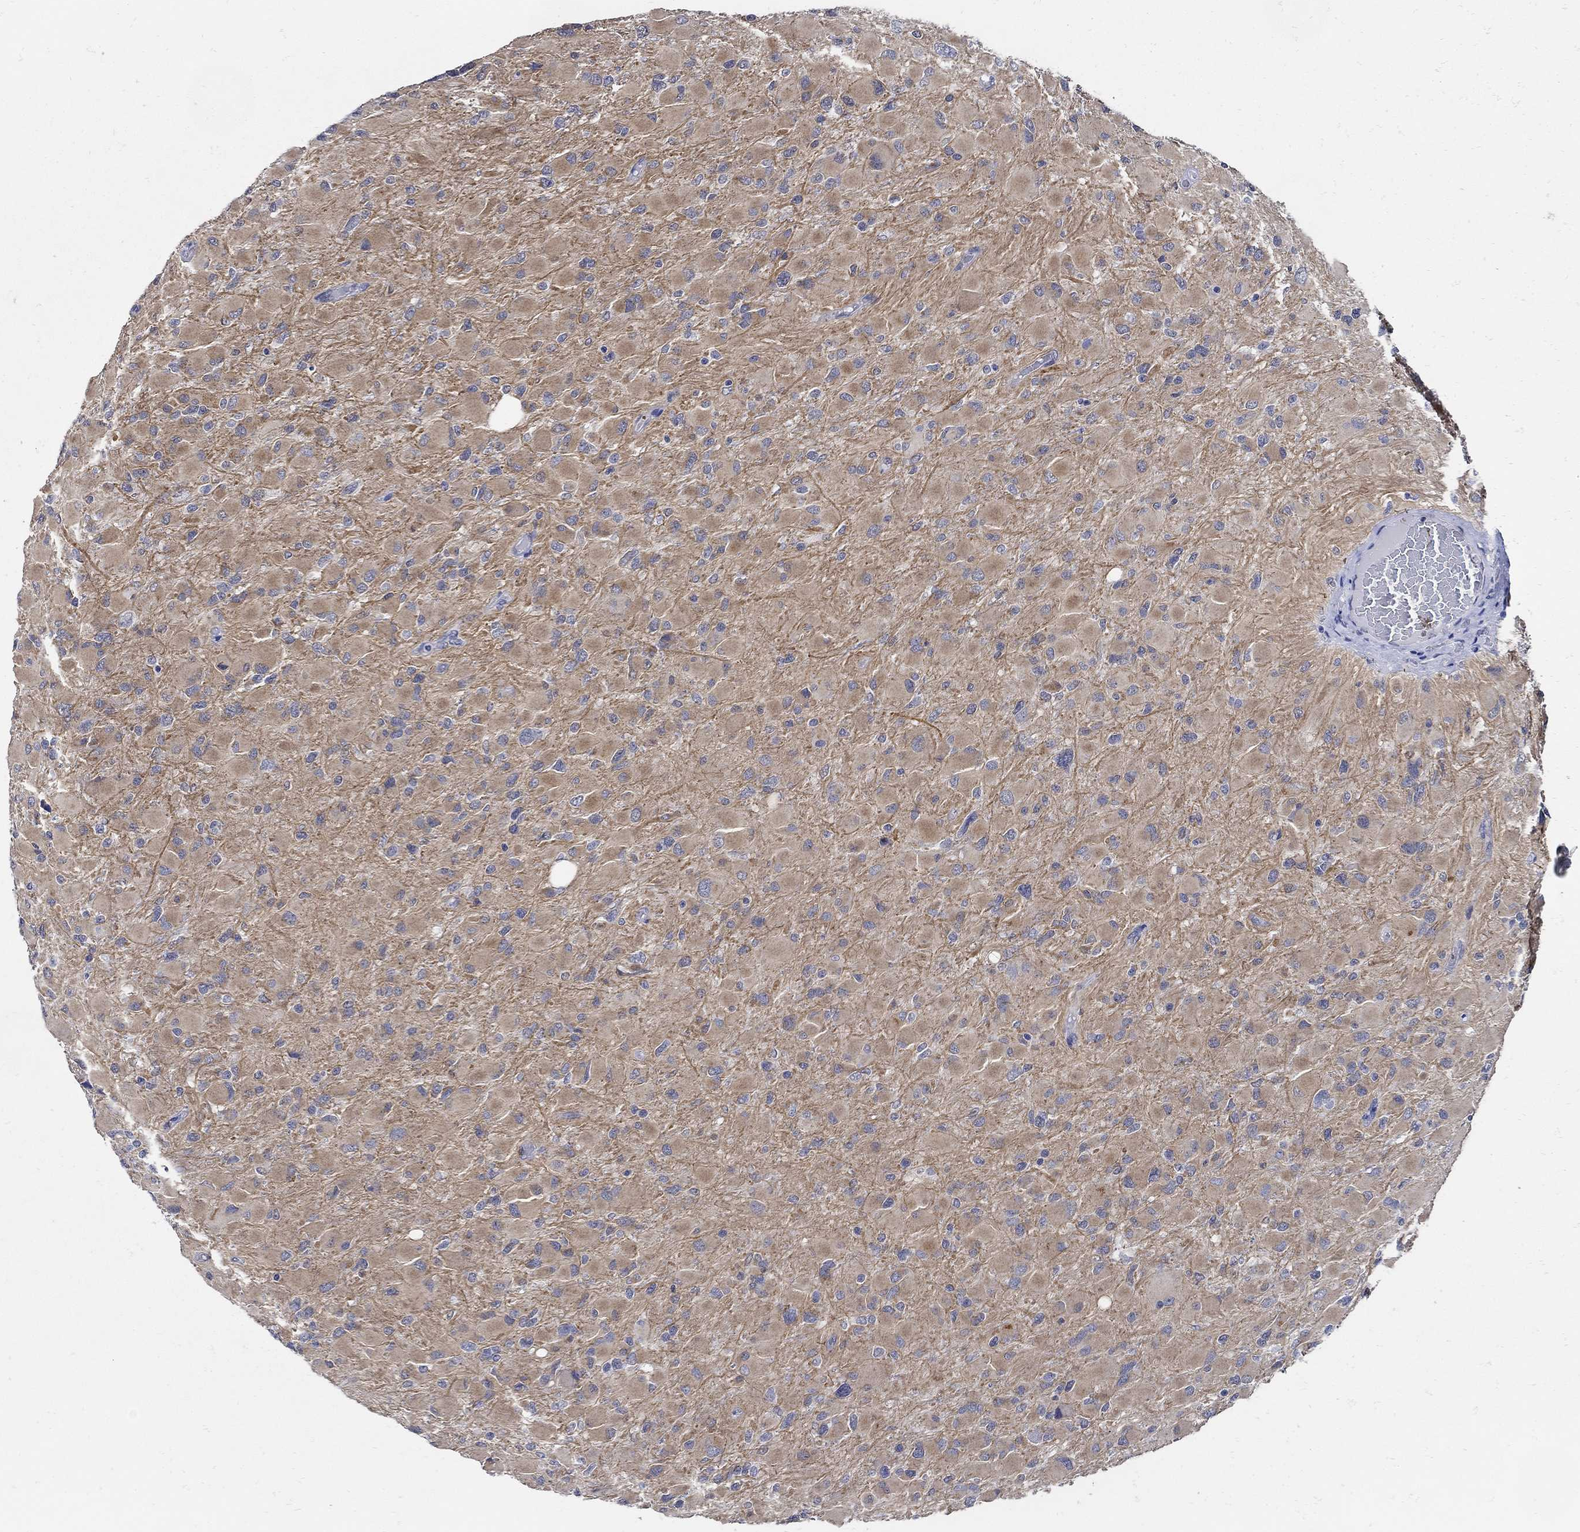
{"staining": {"intensity": "negative", "quantity": "none", "location": "none"}, "tissue": "glioma", "cell_type": "Tumor cells", "image_type": "cancer", "snomed": [{"axis": "morphology", "description": "Glioma, malignant, High grade"}, {"axis": "topography", "description": "Cerebral cortex"}], "caption": "Malignant high-grade glioma stained for a protein using IHC exhibits no positivity tumor cells.", "gene": "KCNN3", "patient": {"sex": "female", "age": 36}}